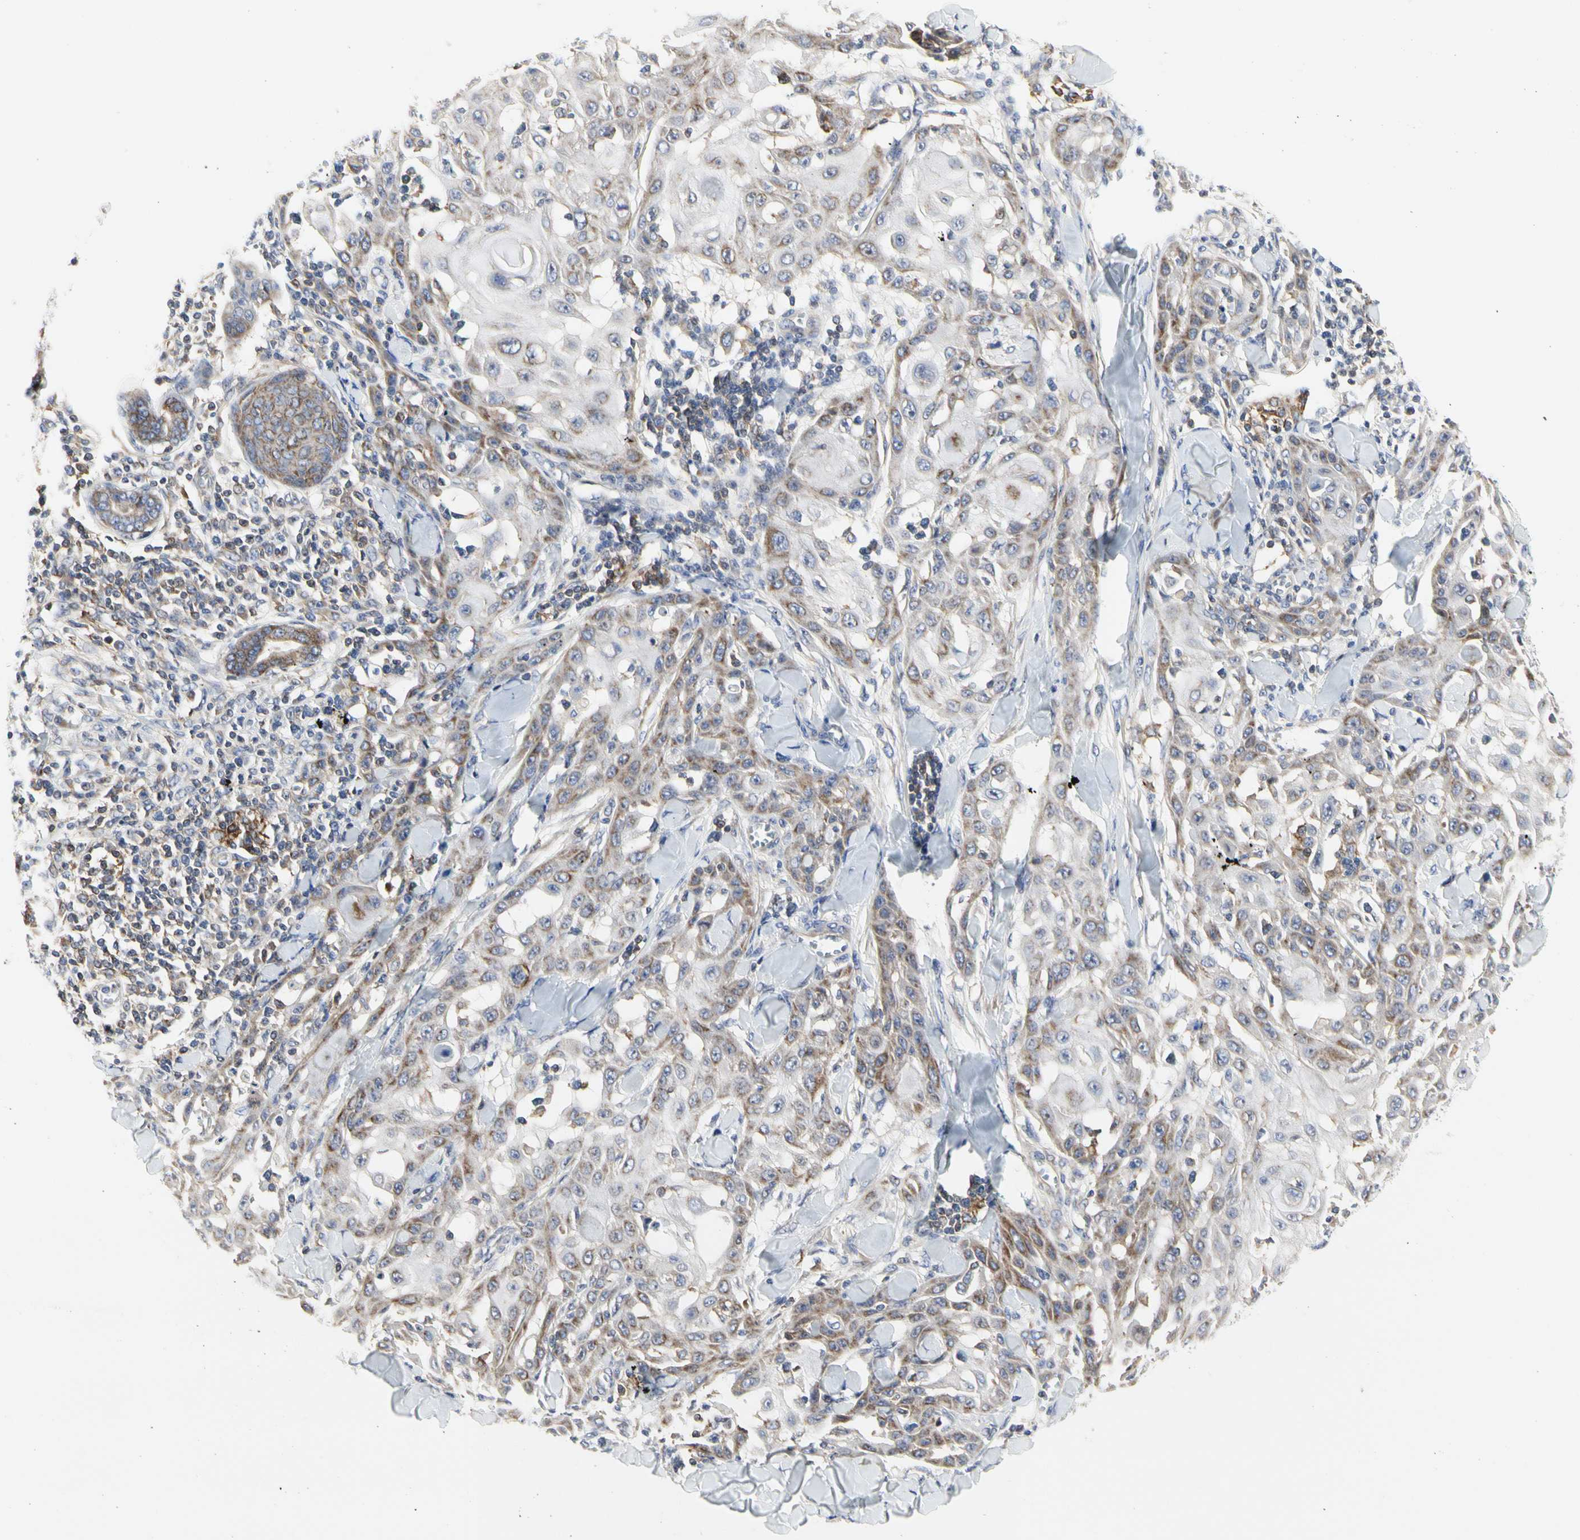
{"staining": {"intensity": "moderate", "quantity": "25%-75%", "location": "cytoplasmic/membranous"}, "tissue": "skin cancer", "cell_type": "Tumor cells", "image_type": "cancer", "snomed": [{"axis": "morphology", "description": "Squamous cell carcinoma, NOS"}, {"axis": "topography", "description": "Skin"}], "caption": "Immunohistochemistry (IHC) of skin cancer (squamous cell carcinoma) demonstrates medium levels of moderate cytoplasmic/membranous expression in approximately 25%-75% of tumor cells. The staining was performed using DAB to visualize the protein expression in brown, while the nuclei were stained in blue with hematoxylin (Magnification: 20x).", "gene": "SHANK2", "patient": {"sex": "male", "age": 24}}